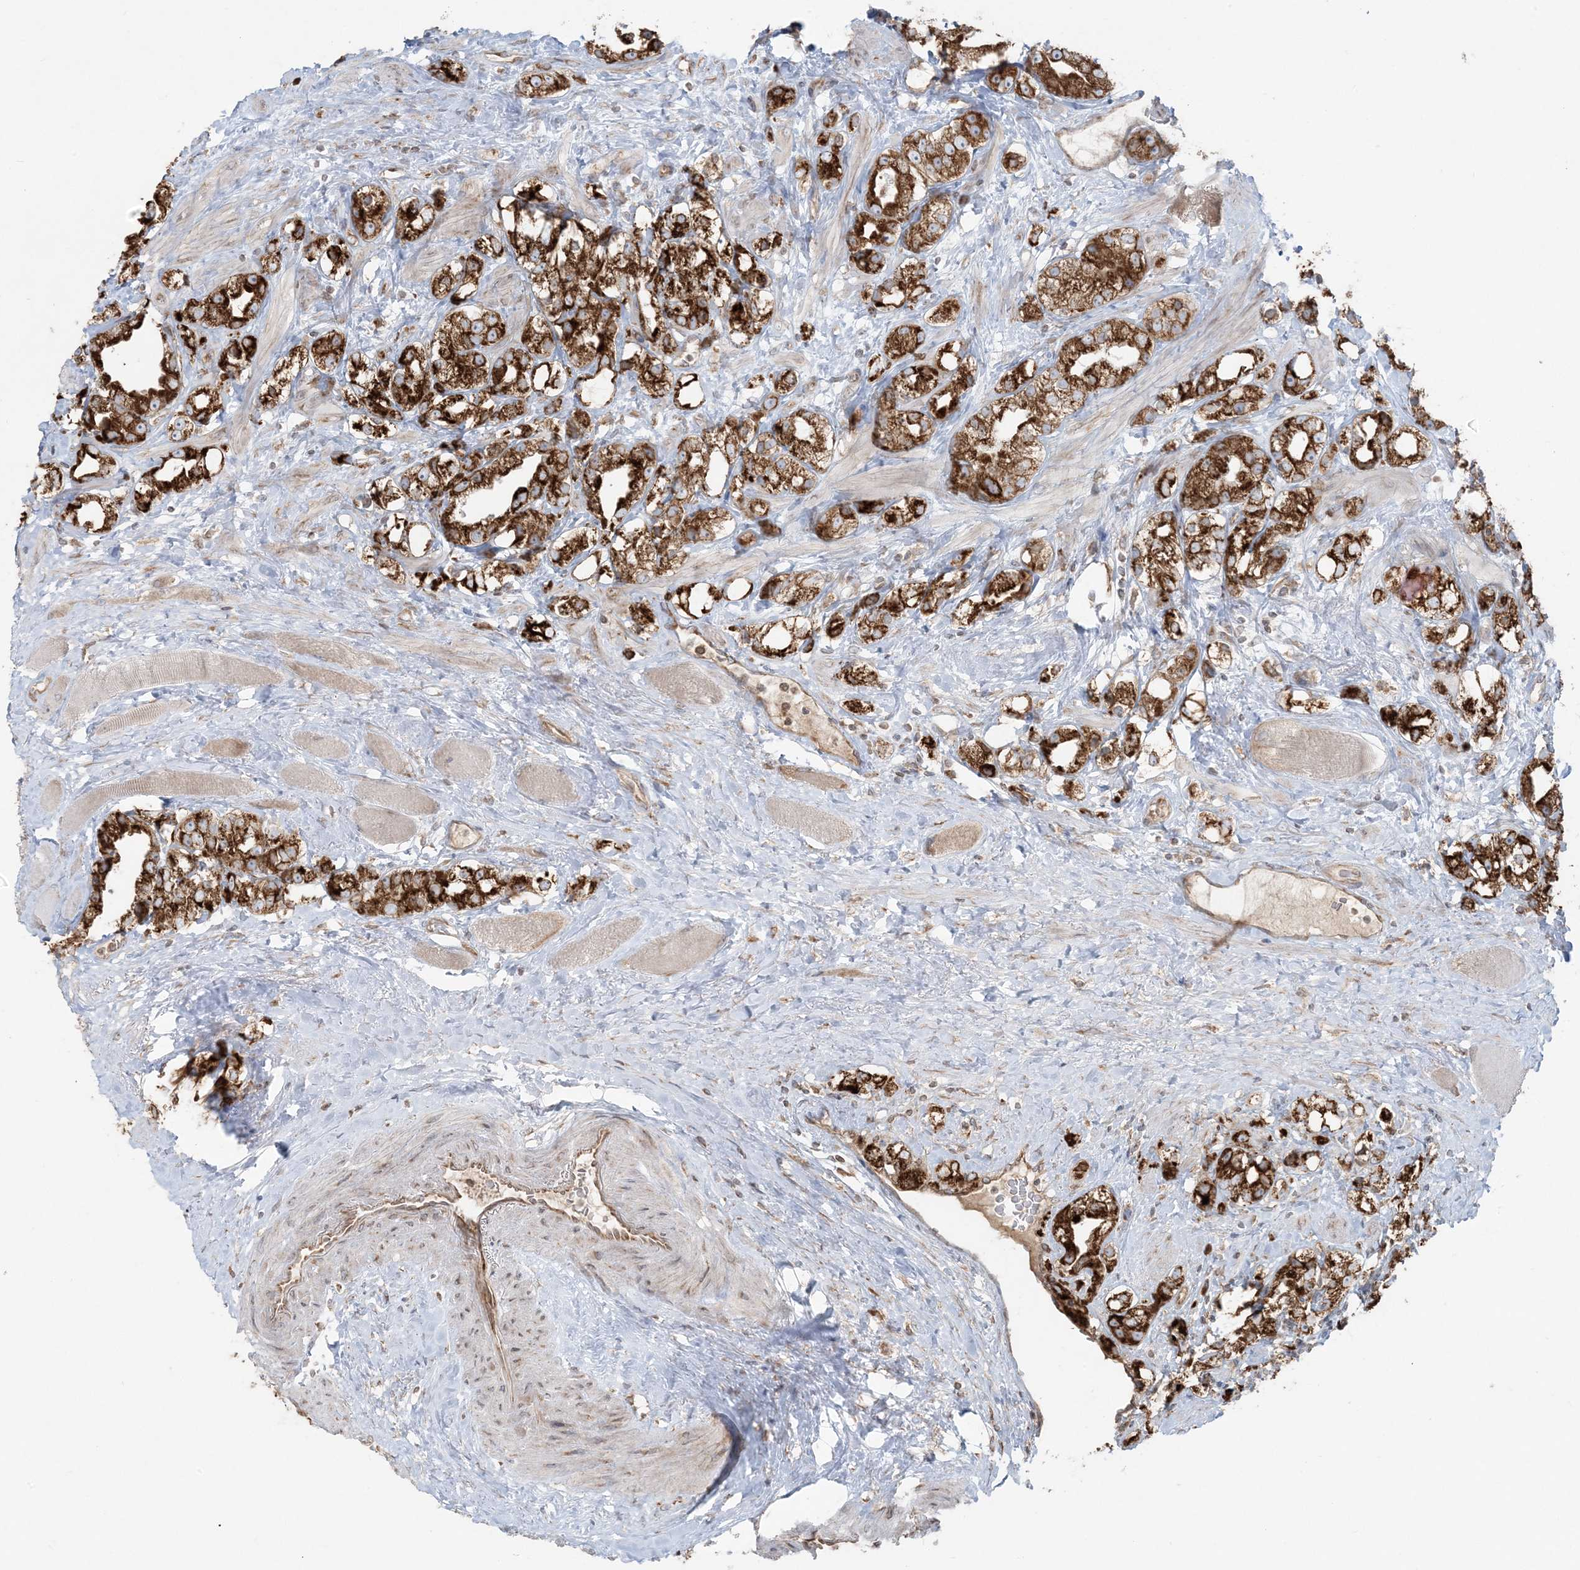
{"staining": {"intensity": "strong", "quantity": ">75%", "location": "cytoplasmic/membranous"}, "tissue": "prostate cancer", "cell_type": "Tumor cells", "image_type": "cancer", "snomed": [{"axis": "morphology", "description": "Adenocarcinoma, NOS"}, {"axis": "topography", "description": "Prostate"}], "caption": "An immunohistochemistry image of neoplastic tissue is shown. Protein staining in brown shows strong cytoplasmic/membranous positivity in prostate adenocarcinoma within tumor cells.", "gene": "UBXN4", "patient": {"sex": "male", "age": 79}}